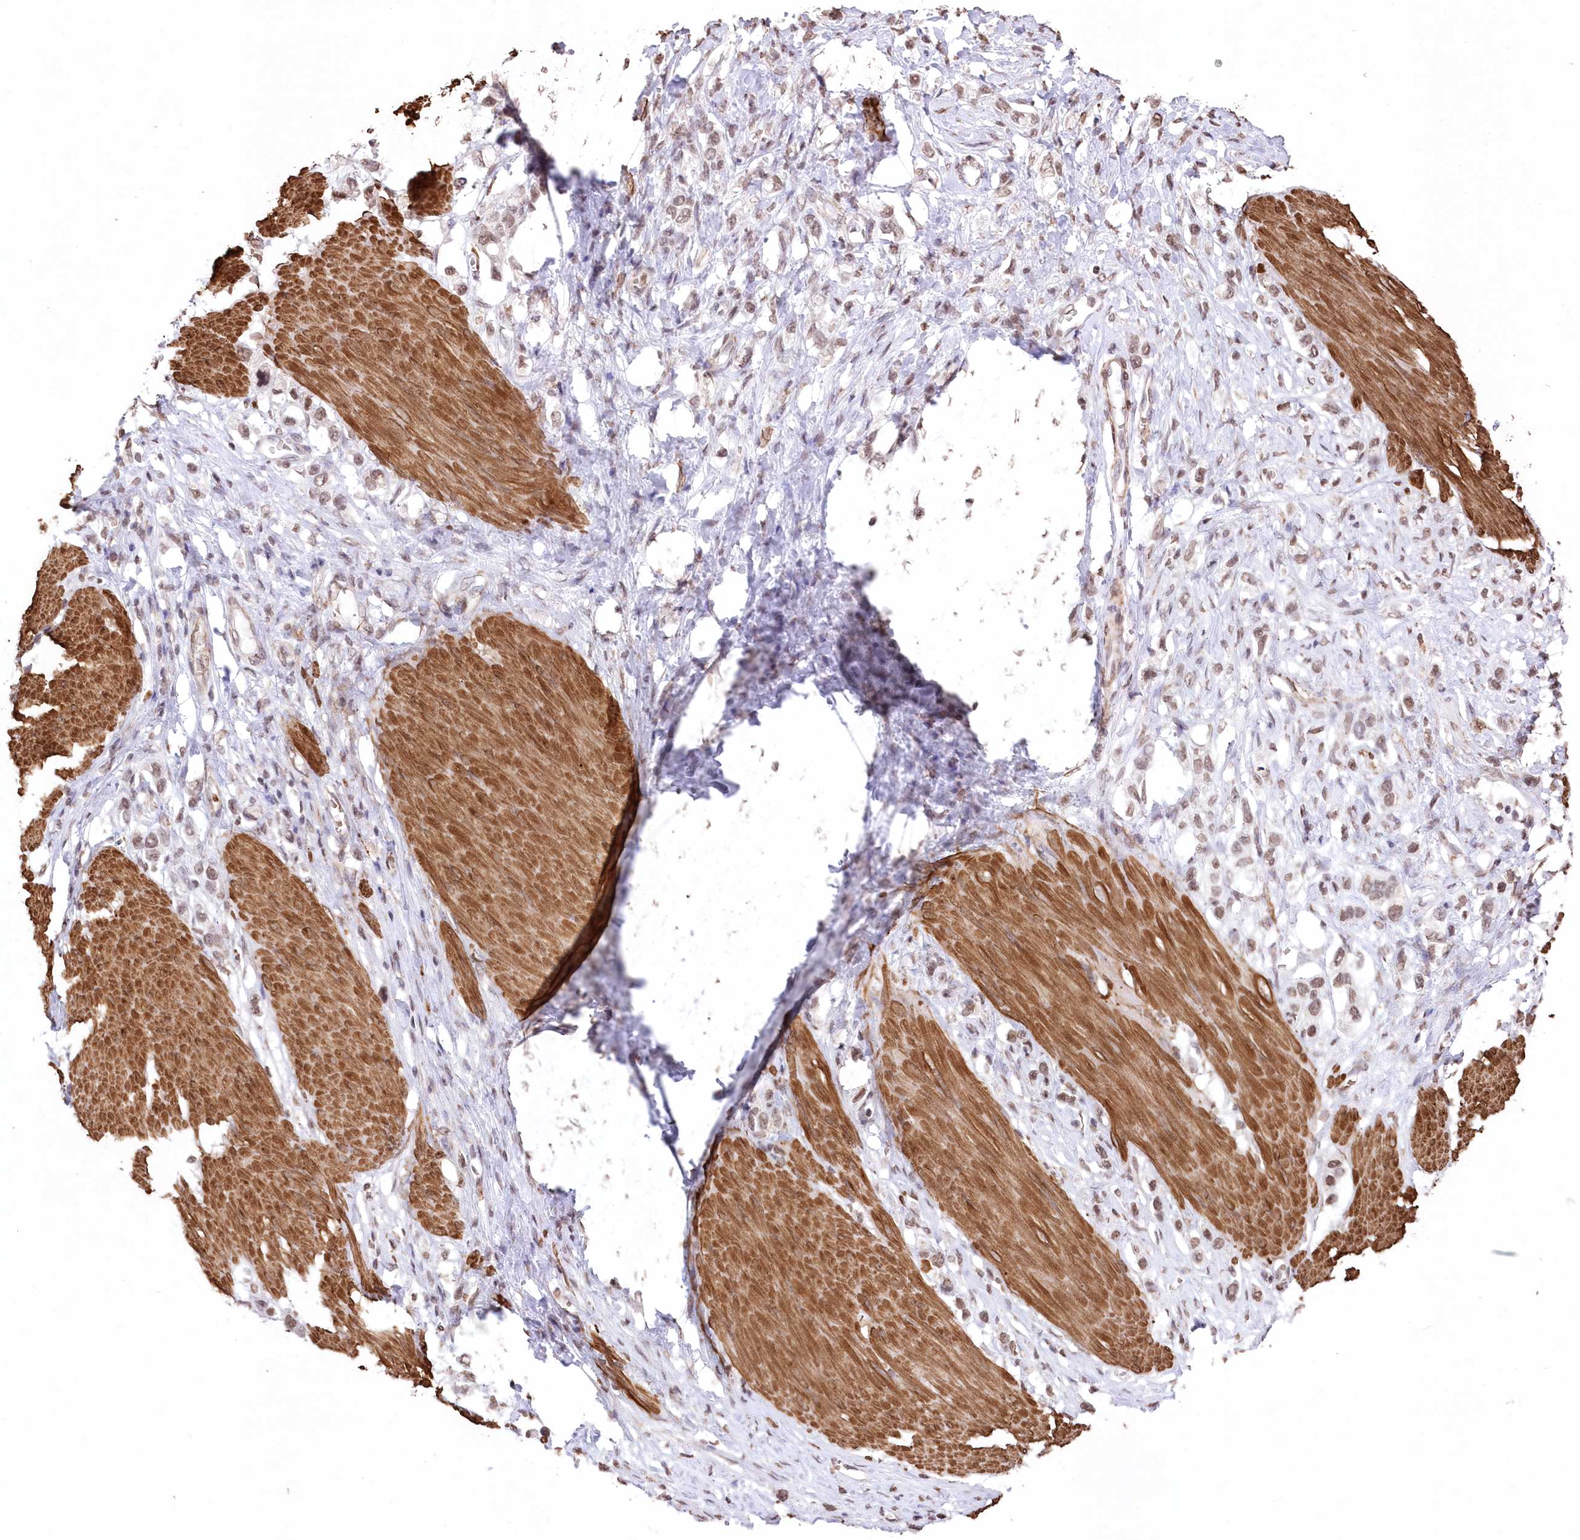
{"staining": {"intensity": "weak", "quantity": ">75%", "location": "nuclear"}, "tissue": "stomach cancer", "cell_type": "Tumor cells", "image_type": "cancer", "snomed": [{"axis": "morphology", "description": "Adenocarcinoma, NOS"}, {"axis": "topography", "description": "Stomach"}], "caption": "Adenocarcinoma (stomach) was stained to show a protein in brown. There is low levels of weak nuclear positivity in about >75% of tumor cells. (Stains: DAB in brown, nuclei in blue, Microscopy: brightfield microscopy at high magnification).", "gene": "RBM27", "patient": {"sex": "female", "age": 65}}